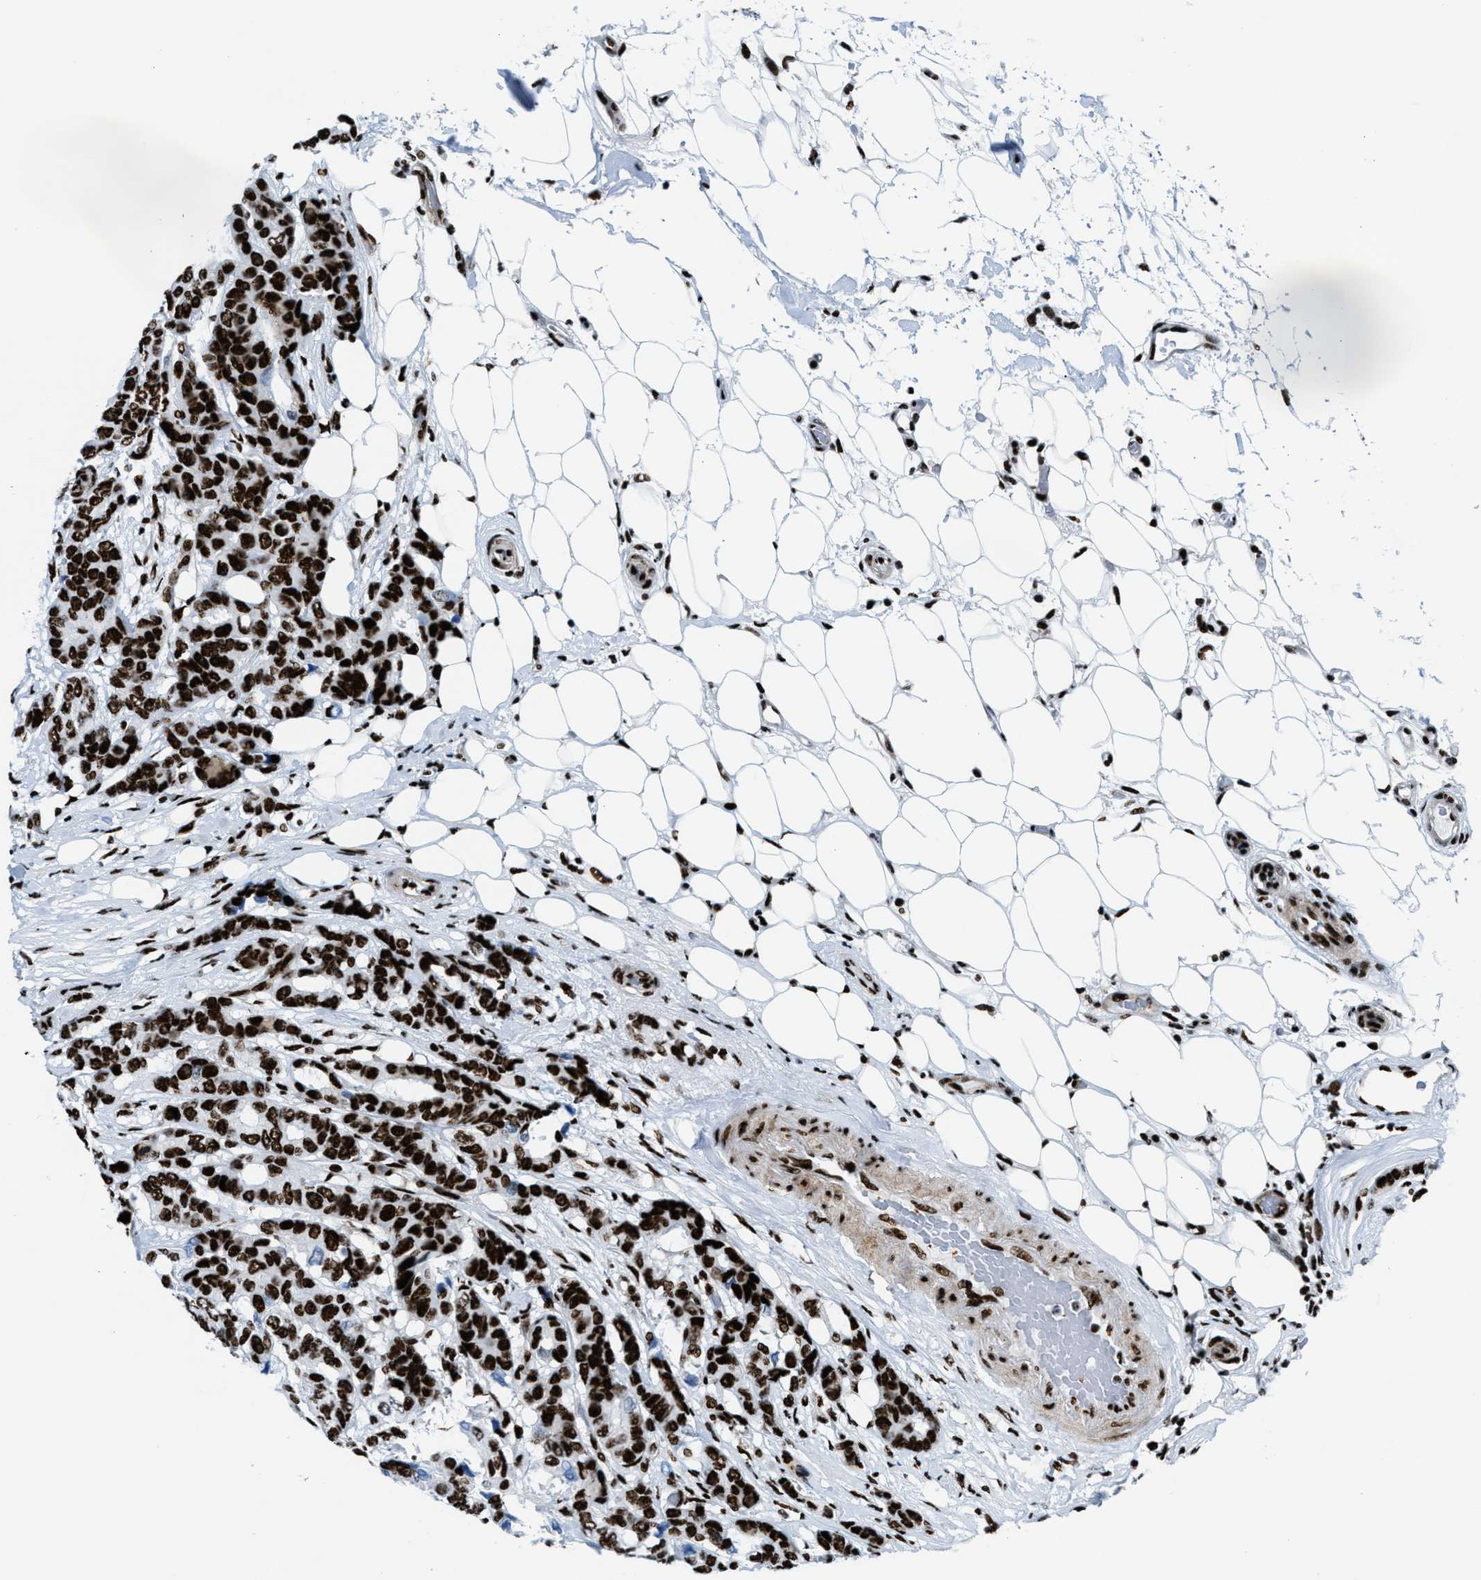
{"staining": {"intensity": "strong", "quantity": ">75%", "location": "nuclear"}, "tissue": "breast cancer", "cell_type": "Tumor cells", "image_type": "cancer", "snomed": [{"axis": "morphology", "description": "Duct carcinoma"}, {"axis": "topography", "description": "Breast"}], "caption": "There is high levels of strong nuclear staining in tumor cells of breast cancer, as demonstrated by immunohistochemical staining (brown color).", "gene": "NONO", "patient": {"sex": "female", "age": 87}}